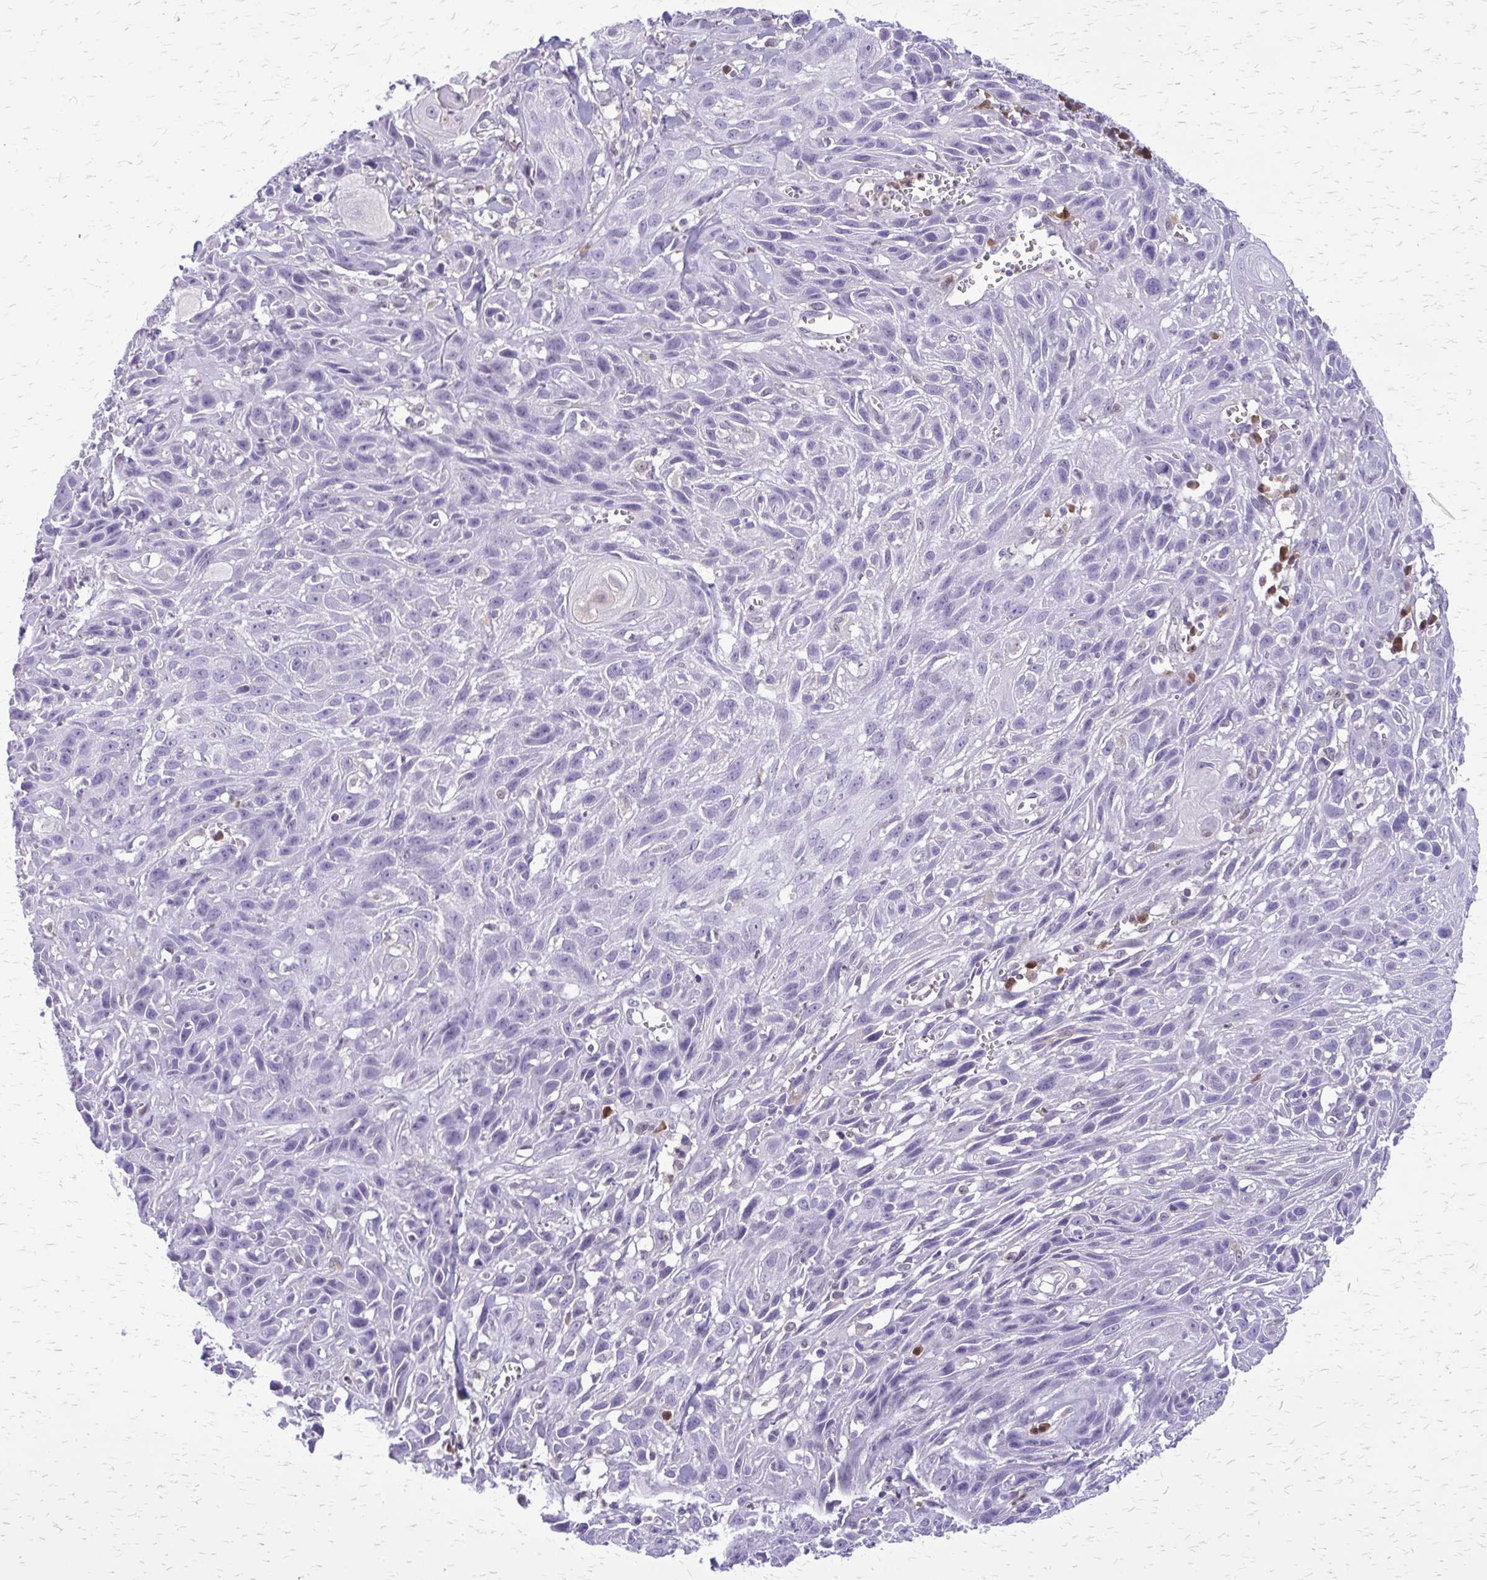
{"staining": {"intensity": "negative", "quantity": "none", "location": "none"}, "tissue": "skin cancer", "cell_type": "Tumor cells", "image_type": "cancer", "snomed": [{"axis": "morphology", "description": "Squamous cell carcinoma, NOS"}, {"axis": "topography", "description": "Skin"}, {"axis": "topography", "description": "Vulva"}], "caption": "Skin cancer (squamous cell carcinoma) was stained to show a protein in brown. There is no significant staining in tumor cells.", "gene": "GLRX", "patient": {"sex": "female", "age": 83}}